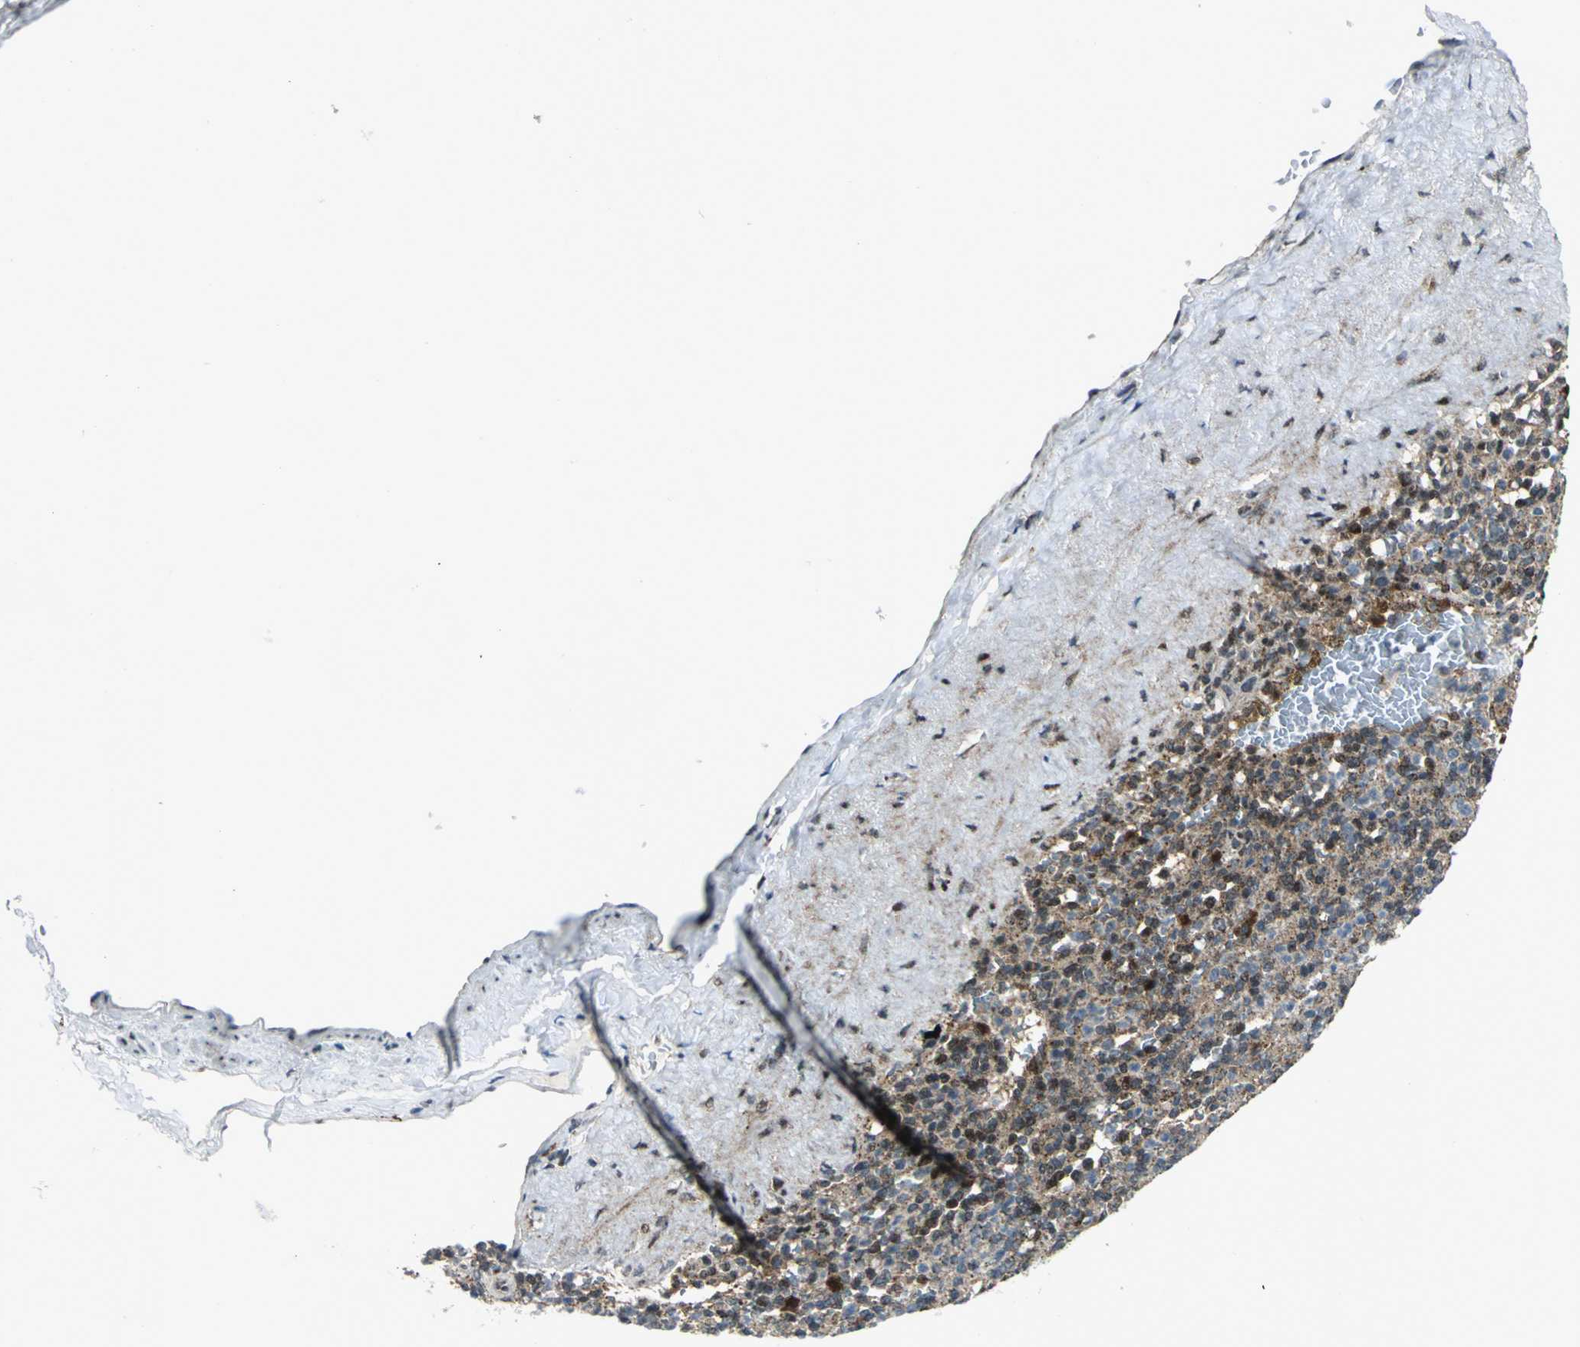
{"staining": {"intensity": "moderate", "quantity": "<25%", "location": "cytoplasmic/membranous,nuclear"}, "tissue": "spleen", "cell_type": "Cells in red pulp", "image_type": "normal", "snomed": [{"axis": "morphology", "description": "Normal tissue, NOS"}, {"axis": "topography", "description": "Spleen"}], "caption": "Immunohistochemical staining of unremarkable human spleen reveals <25% levels of moderate cytoplasmic/membranous,nuclear protein positivity in approximately <25% of cells in red pulp.", "gene": "ATP6V1A", "patient": {"sex": "female", "age": 74}}